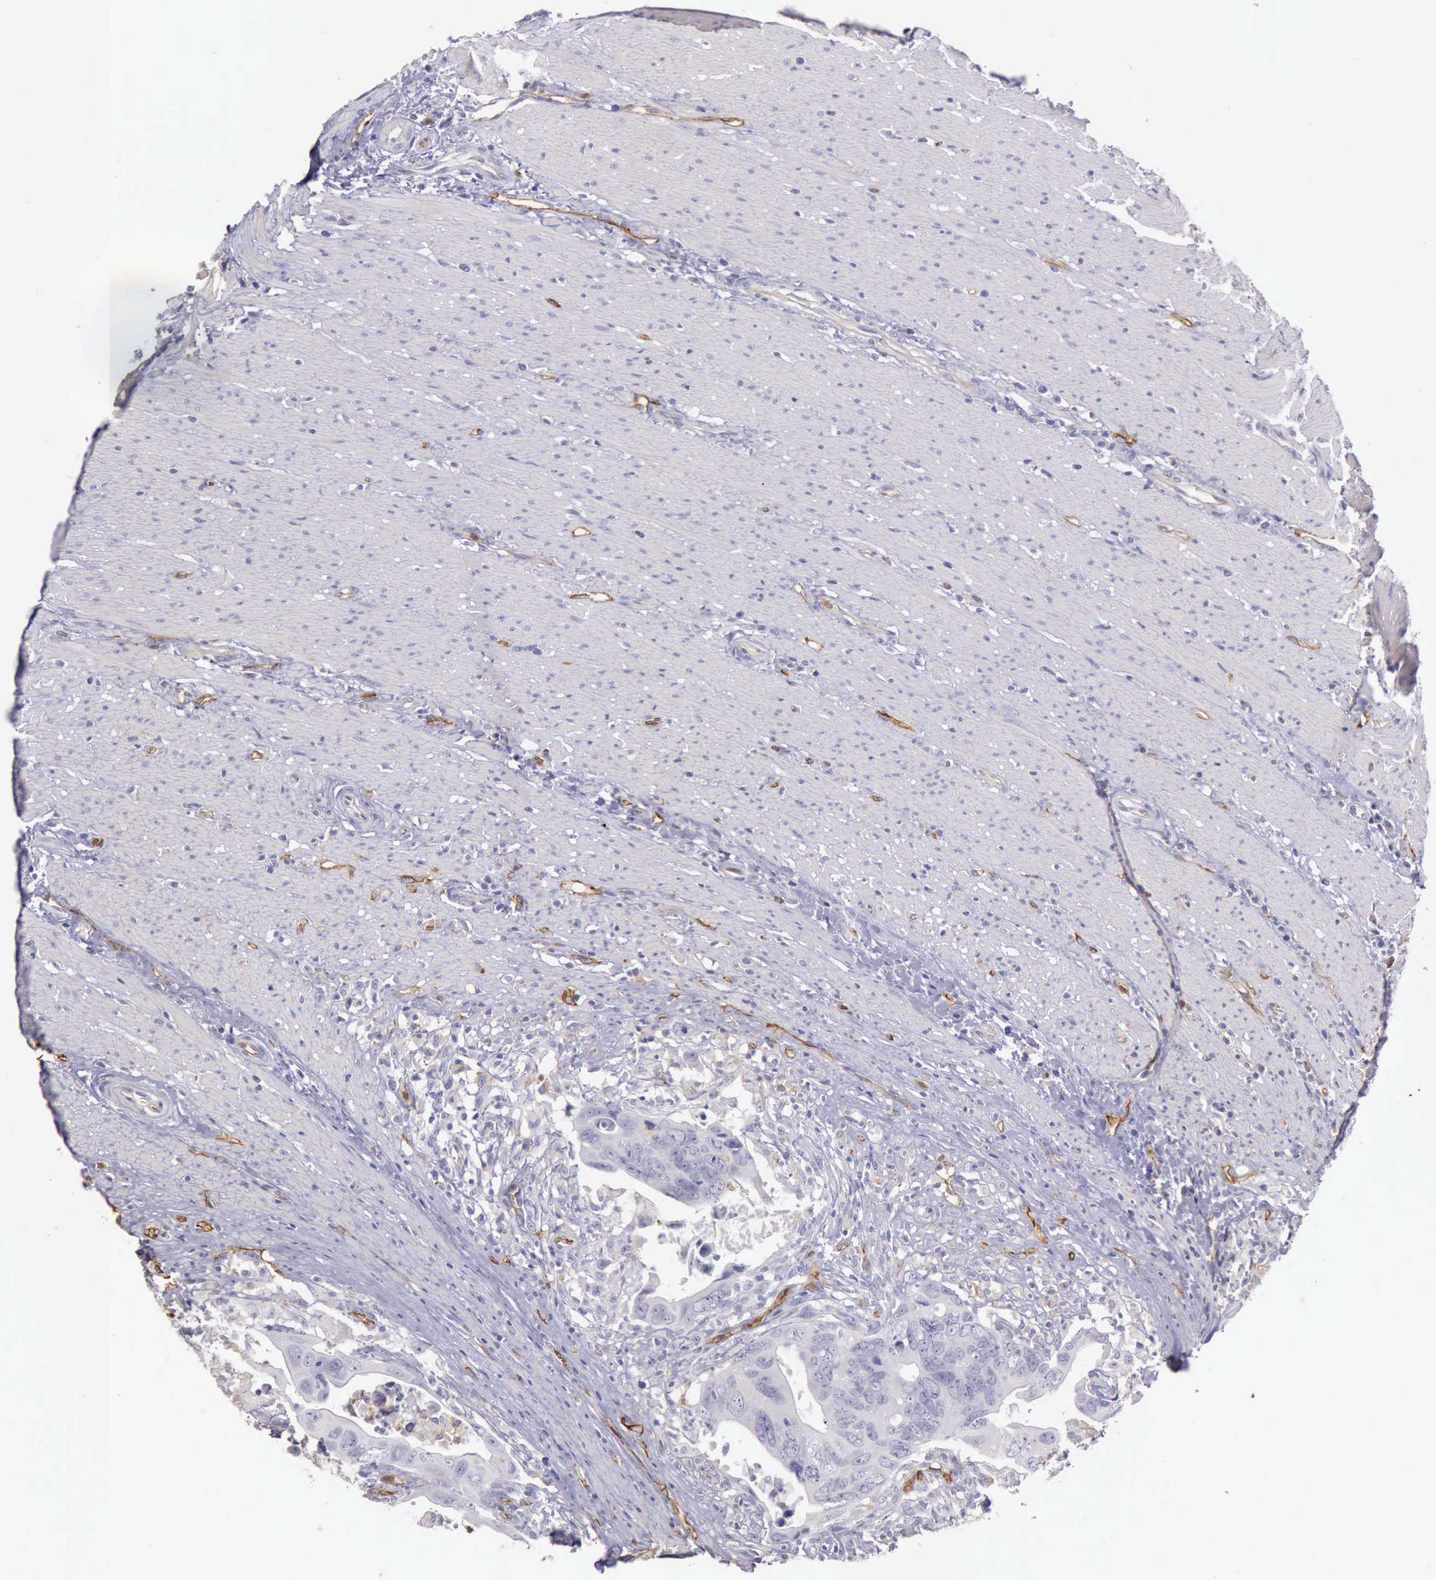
{"staining": {"intensity": "negative", "quantity": "none", "location": "none"}, "tissue": "colorectal cancer", "cell_type": "Tumor cells", "image_type": "cancer", "snomed": [{"axis": "morphology", "description": "Adenocarcinoma, NOS"}, {"axis": "topography", "description": "Rectum"}], "caption": "Adenocarcinoma (colorectal) was stained to show a protein in brown. There is no significant staining in tumor cells. The staining was performed using DAB to visualize the protein expression in brown, while the nuclei were stained in blue with hematoxylin (Magnification: 20x).", "gene": "TCEANC", "patient": {"sex": "male", "age": 53}}